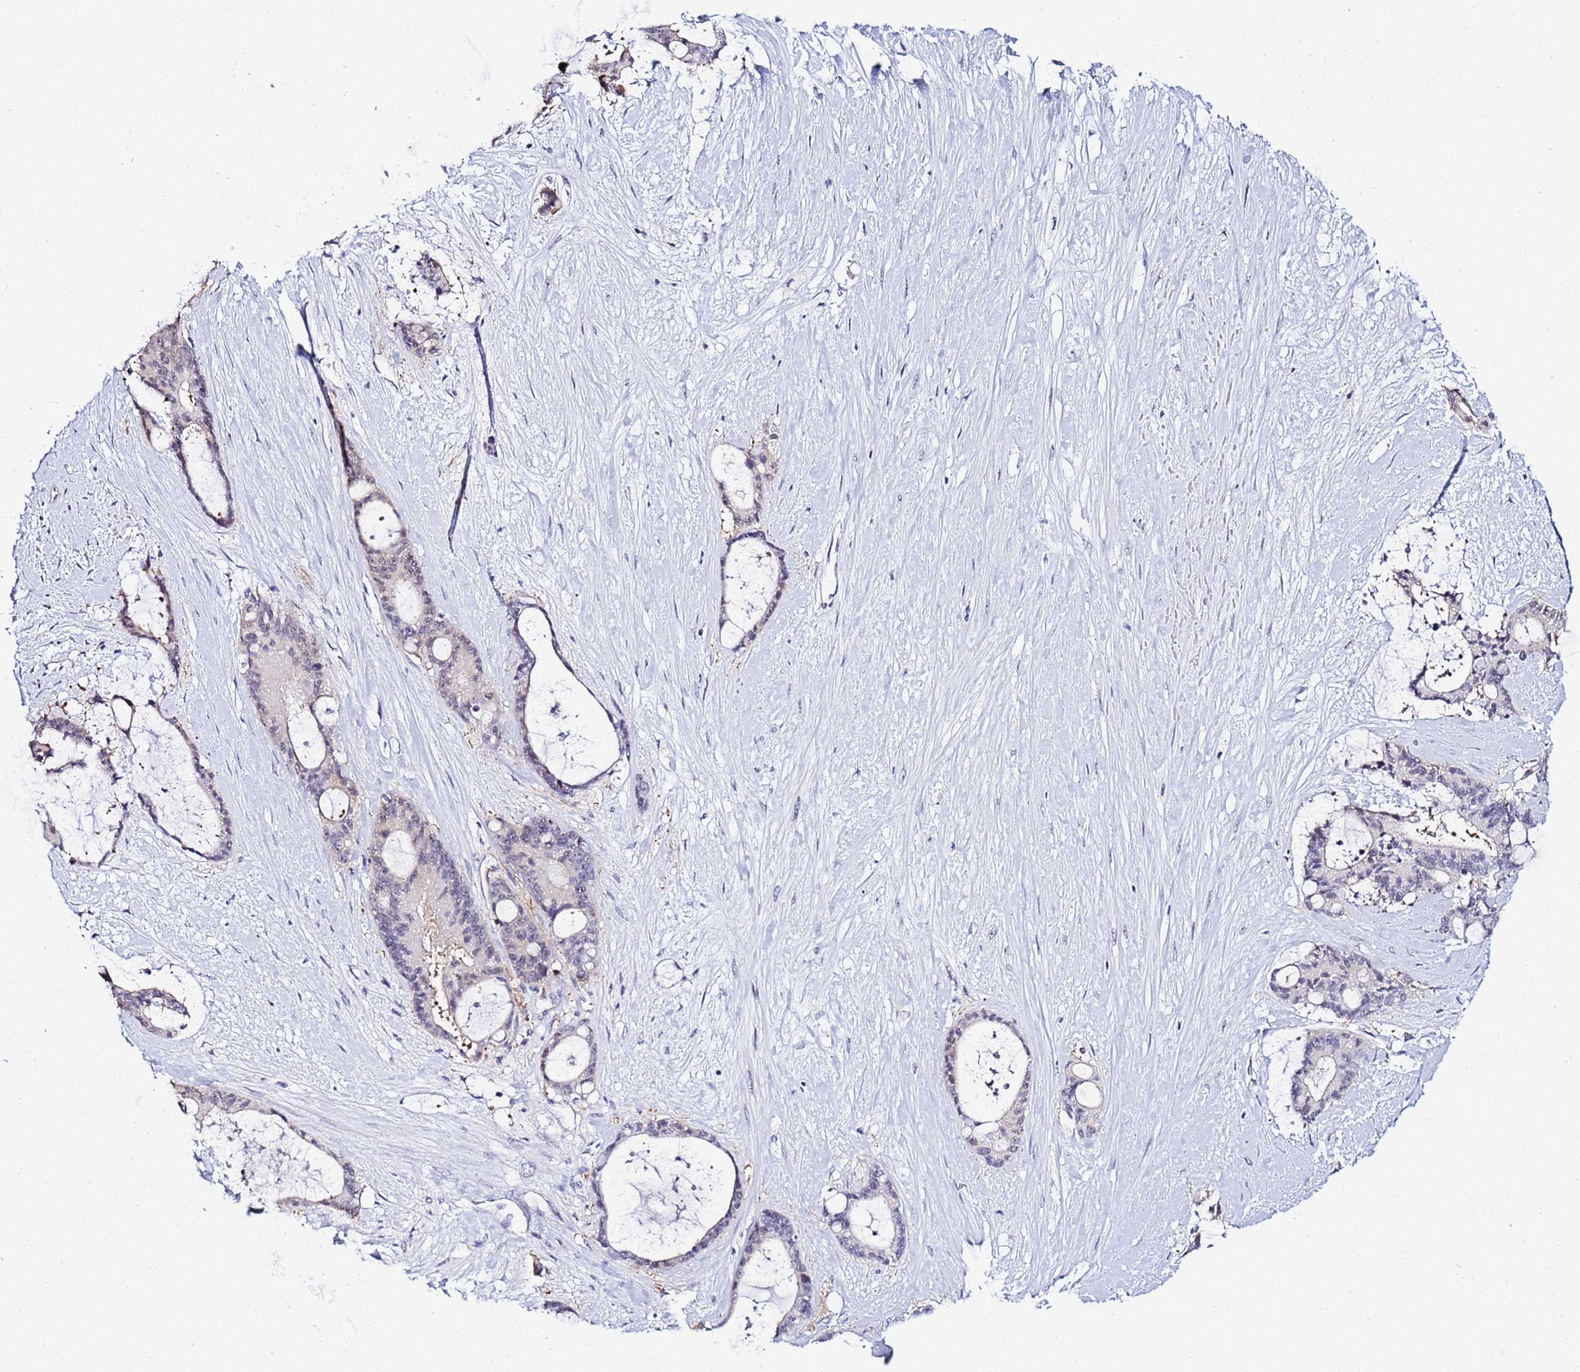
{"staining": {"intensity": "weak", "quantity": "<25%", "location": "nuclear"}, "tissue": "liver cancer", "cell_type": "Tumor cells", "image_type": "cancer", "snomed": [{"axis": "morphology", "description": "Normal tissue, NOS"}, {"axis": "morphology", "description": "Cholangiocarcinoma"}, {"axis": "topography", "description": "Liver"}, {"axis": "topography", "description": "Peripheral nerve tissue"}], "caption": "Cholangiocarcinoma (liver) stained for a protein using immunohistochemistry demonstrates no positivity tumor cells.", "gene": "ACTL6B", "patient": {"sex": "female", "age": 73}}